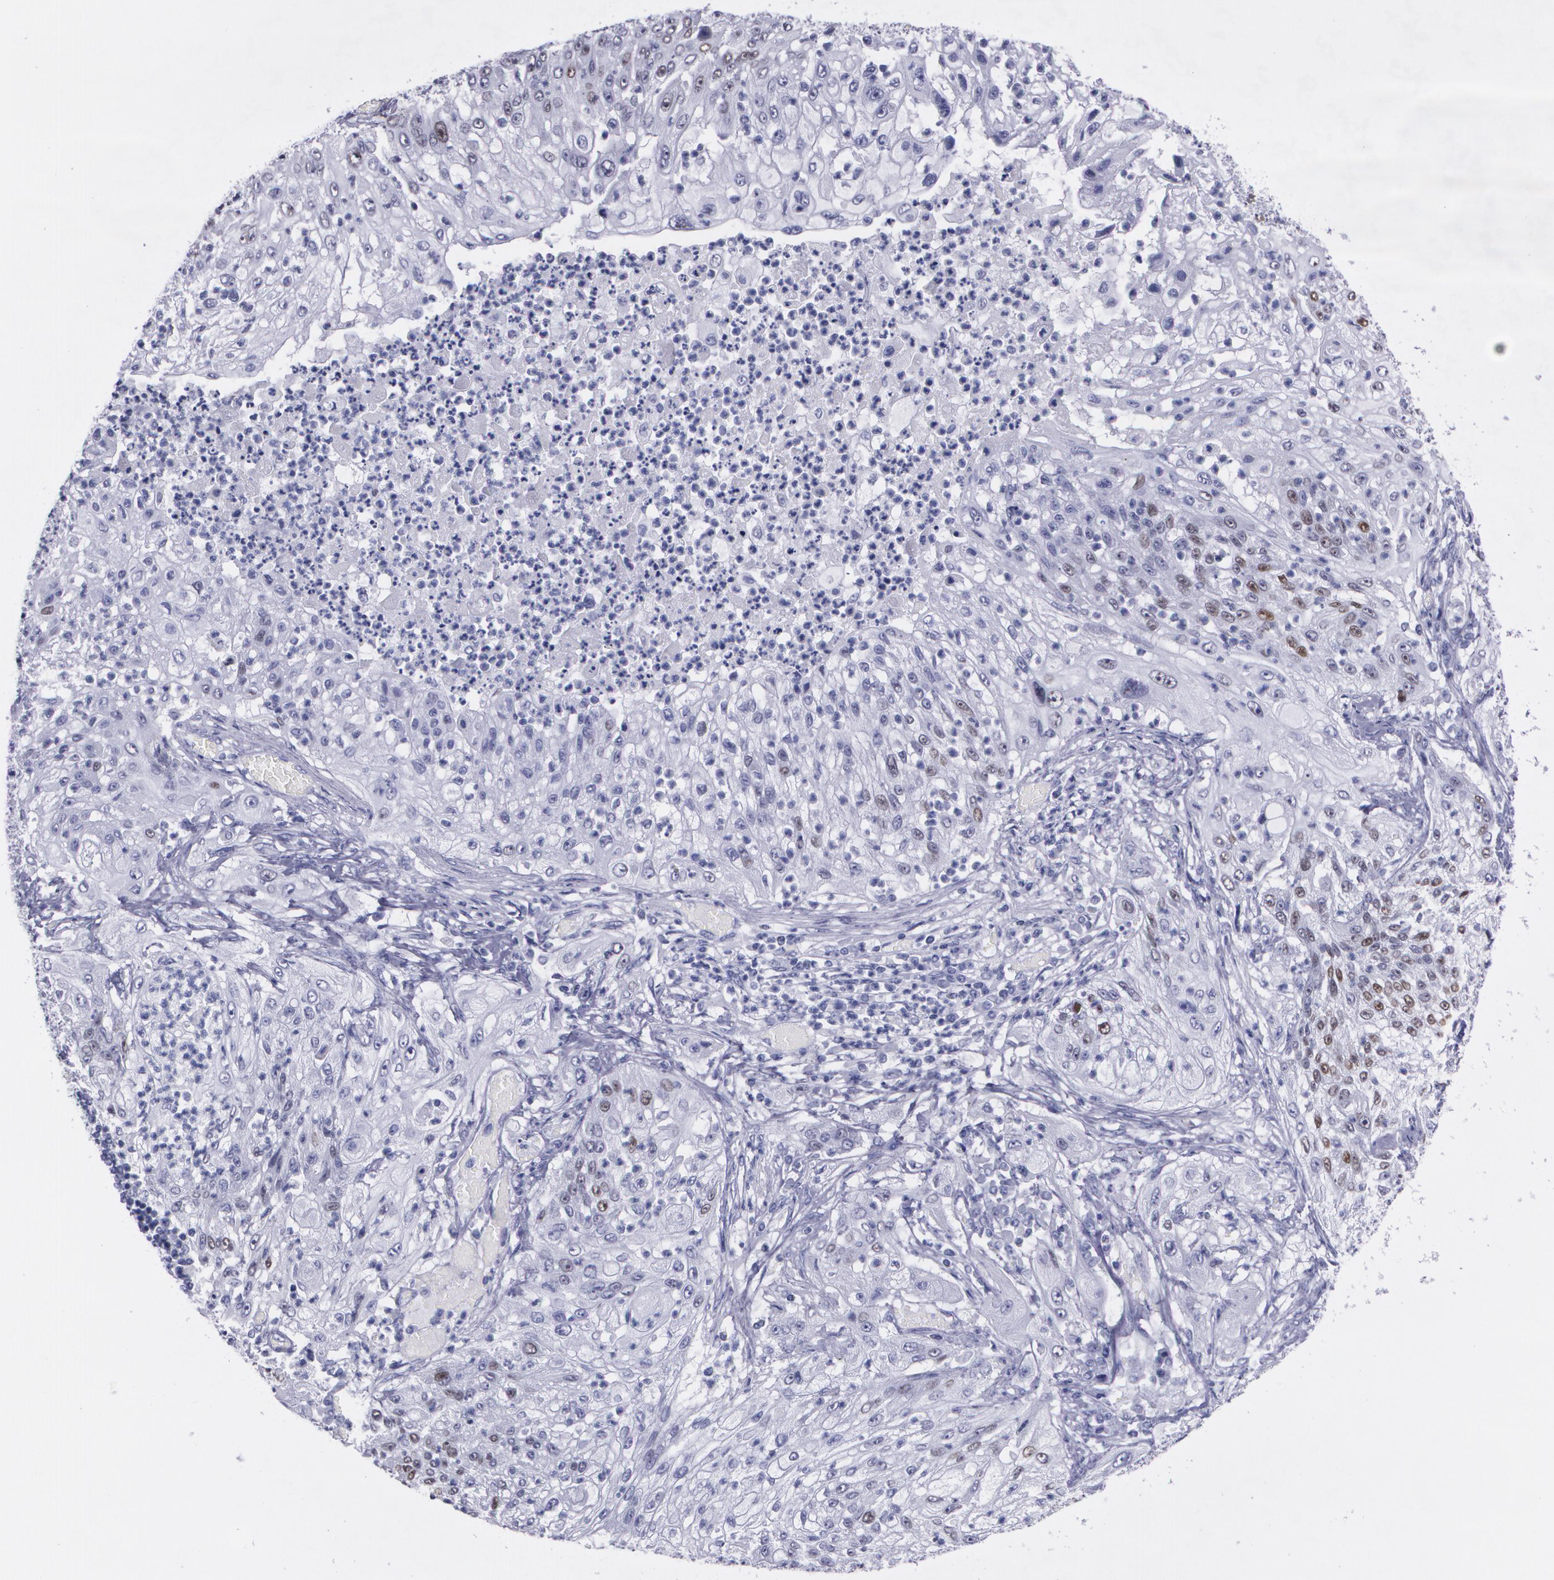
{"staining": {"intensity": "moderate", "quantity": "<25%", "location": "nuclear"}, "tissue": "lung cancer", "cell_type": "Tumor cells", "image_type": "cancer", "snomed": [{"axis": "morphology", "description": "Inflammation, NOS"}, {"axis": "morphology", "description": "Squamous cell carcinoma, NOS"}, {"axis": "topography", "description": "Lymph node"}, {"axis": "topography", "description": "Soft tissue"}, {"axis": "topography", "description": "Lung"}], "caption": "Brown immunohistochemical staining in squamous cell carcinoma (lung) exhibits moderate nuclear positivity in about <25% of tumor cells.", "gene": "TP53", "patient": {"sex": "male", "age": 66}}